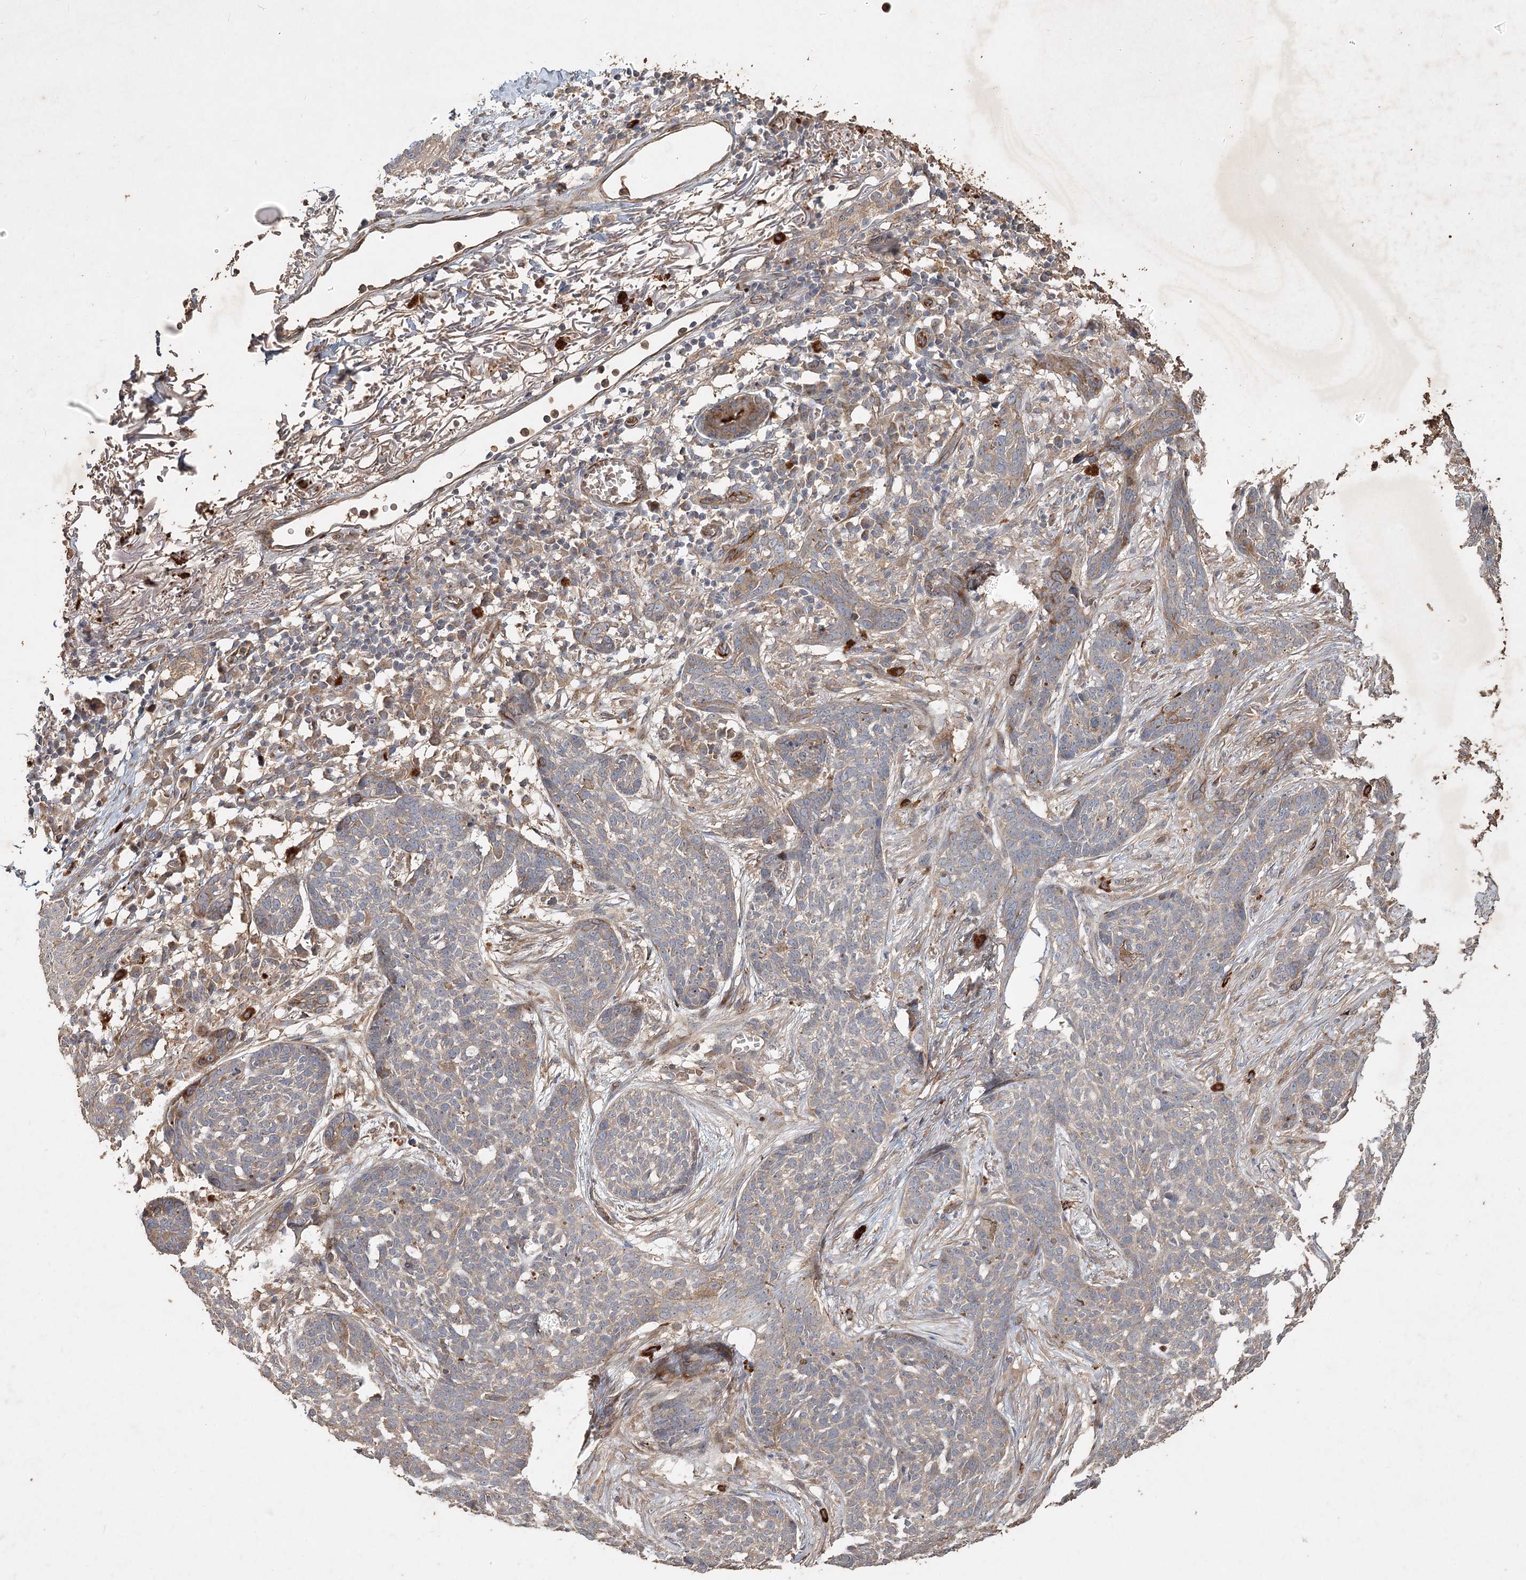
{"staining": {"intensity": "weak", "quantity": "25%-75%", "location": "cytoplasmic/membranous"}, "tissue": "skin cancer", "cell_type": "Tumor cells", "image_type": "cancer", "snomed": [{"axis": "morphology", "description": "Basal cell carcinoma"}, {"axis": "topography", "description": "Skin"}], "caption": "A low amount of weak cytoplasmic/membranous expression is appreciated in approximately 25%-75% of tumor cells in skin cancer (basal cell carcinoma) tissue.", "gene": "IRAK1BP1", "patient": {"sex": "male", "age": 85}}